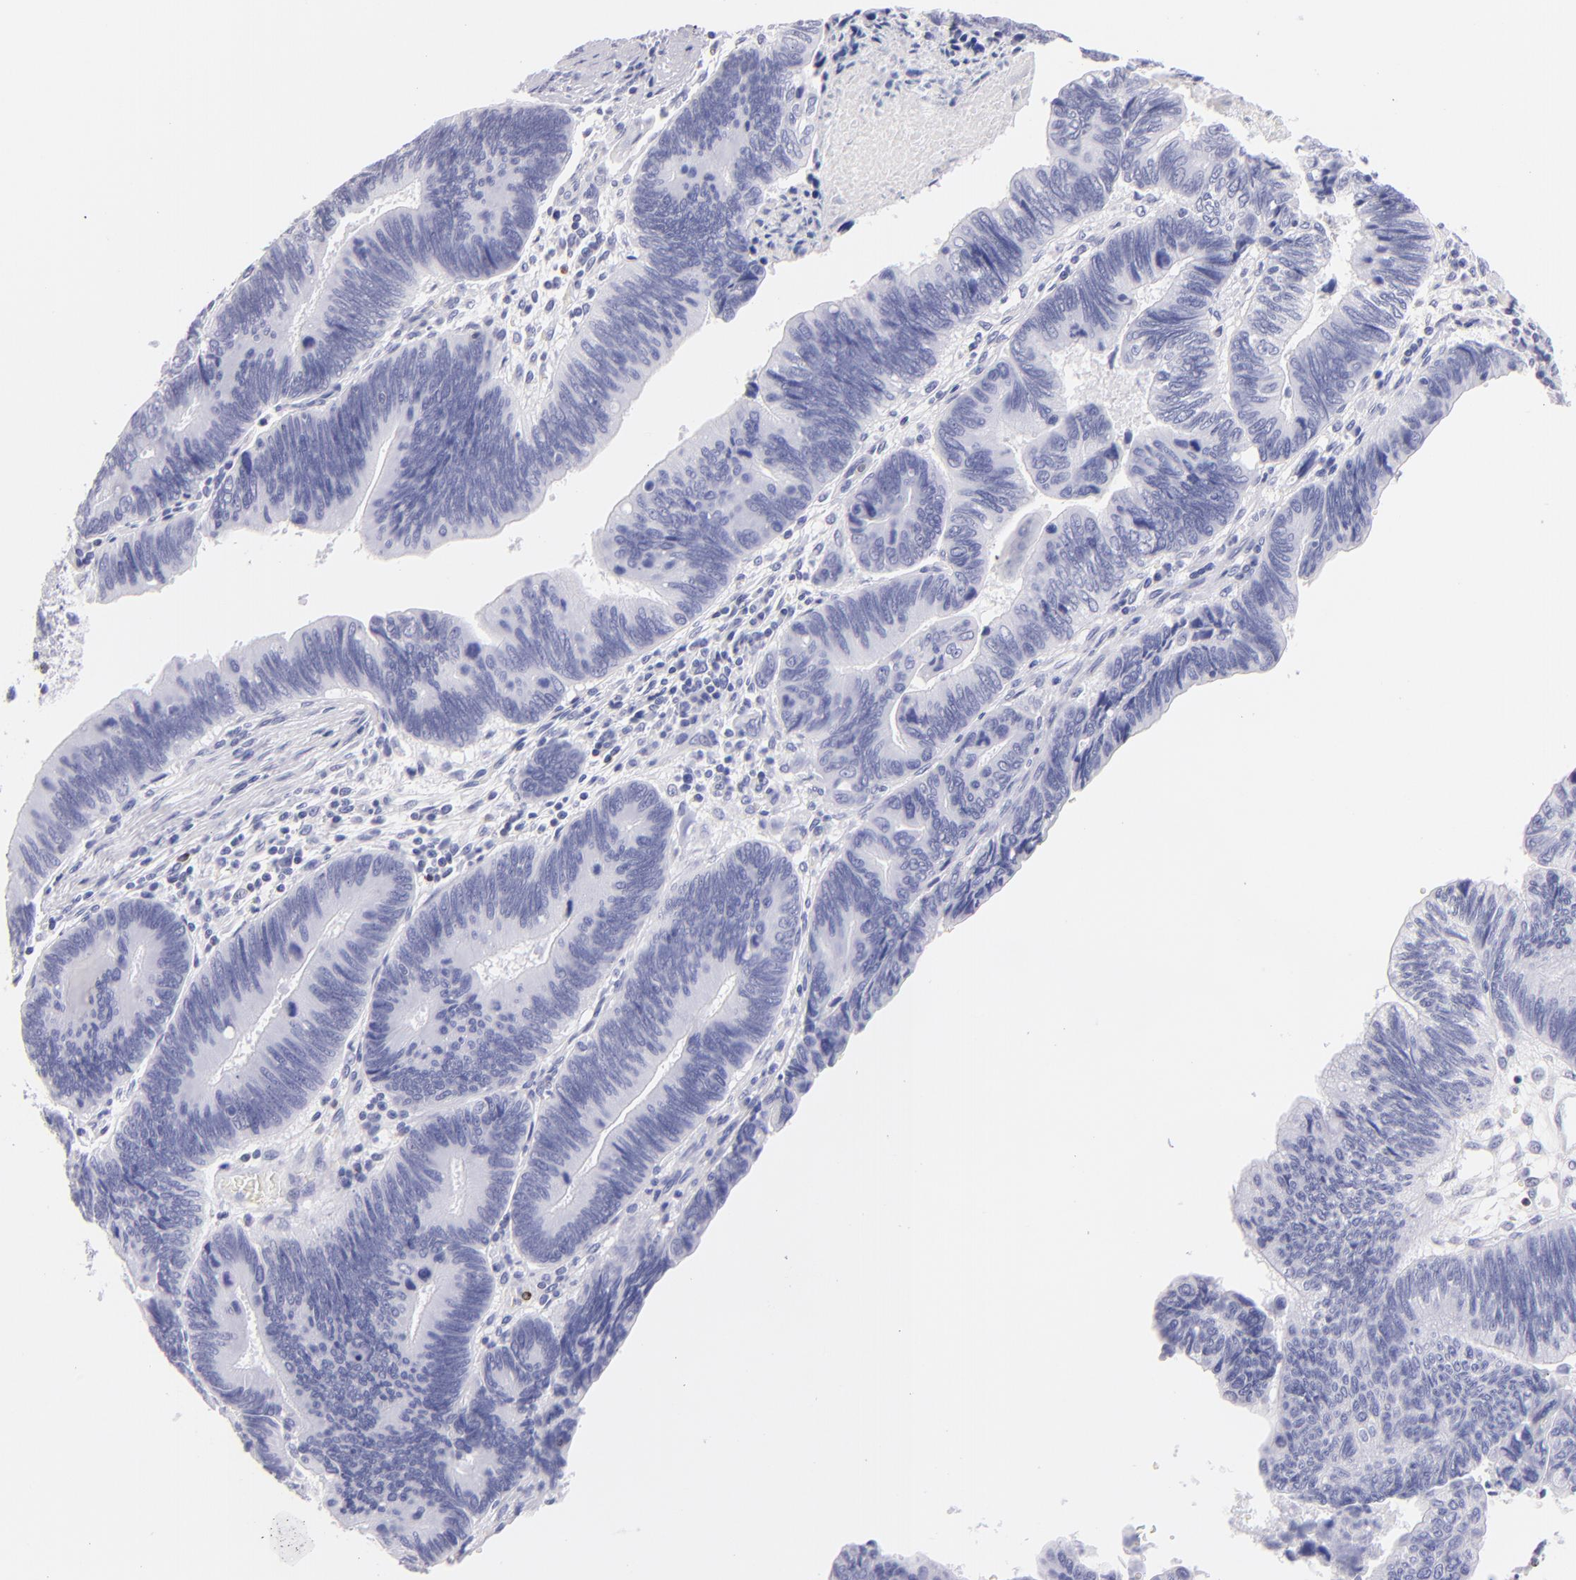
{"staining": {"intensity": "negative", "quantity": "none", "location": "none"}, "tissue": "pancreatic cancer", "cell_type": "Tumor cells", "image_type": "cancer", "snomed": [{"axis": "morphology", "description": "Adenocarcinoma, NOS"}, {"axis": "topography", "description": "Pancreas"}], "caption": "IHC of human pancreatic adenocarcinoma demonstrates no staining in tumor cells.", "gene": "PRF1", "patient": {"sex": "female", "age": 70}}